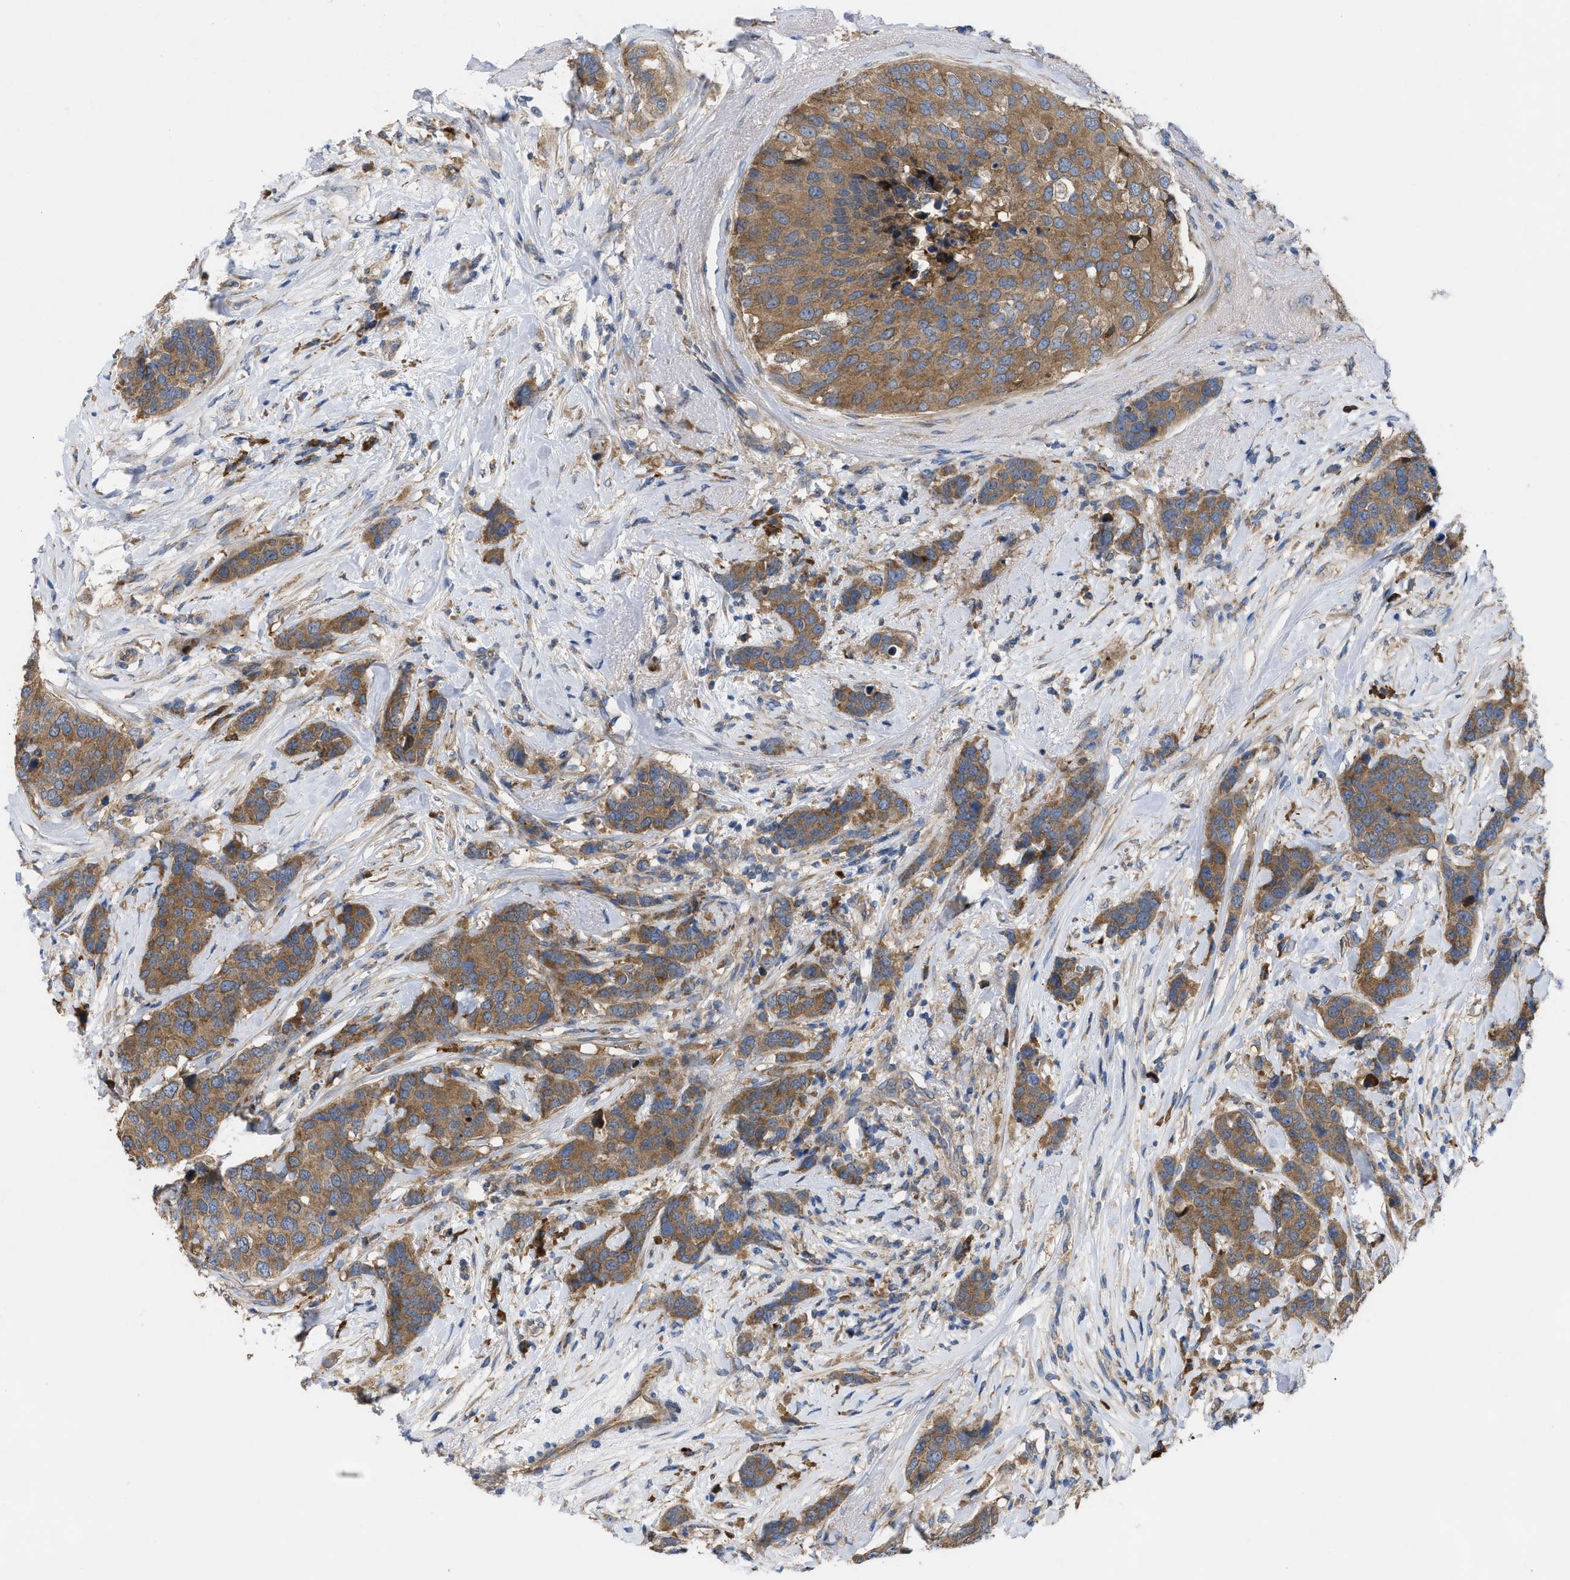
{"staining": {"intensity": "moderate", "quantity": ">75%", "location": "cytoplasmic/membranous"}, "tissue": "breast cancer", "cell_type": "Tumor cells", "image_type": "cancer", "snomed": [{"axis": "morphology", "description": "Lobular carcinoma"}, {"axis": "topography", "description": "Breast"}], "caption": "Breast lobular carcinoma tissue reveals moderate cytoplasmic/membranous expression in approximately >75% of tumor cells, visualized by immunohistochemistry.", "gene": "TMEM131", "patient": {"sex": "female", "age": 59}}